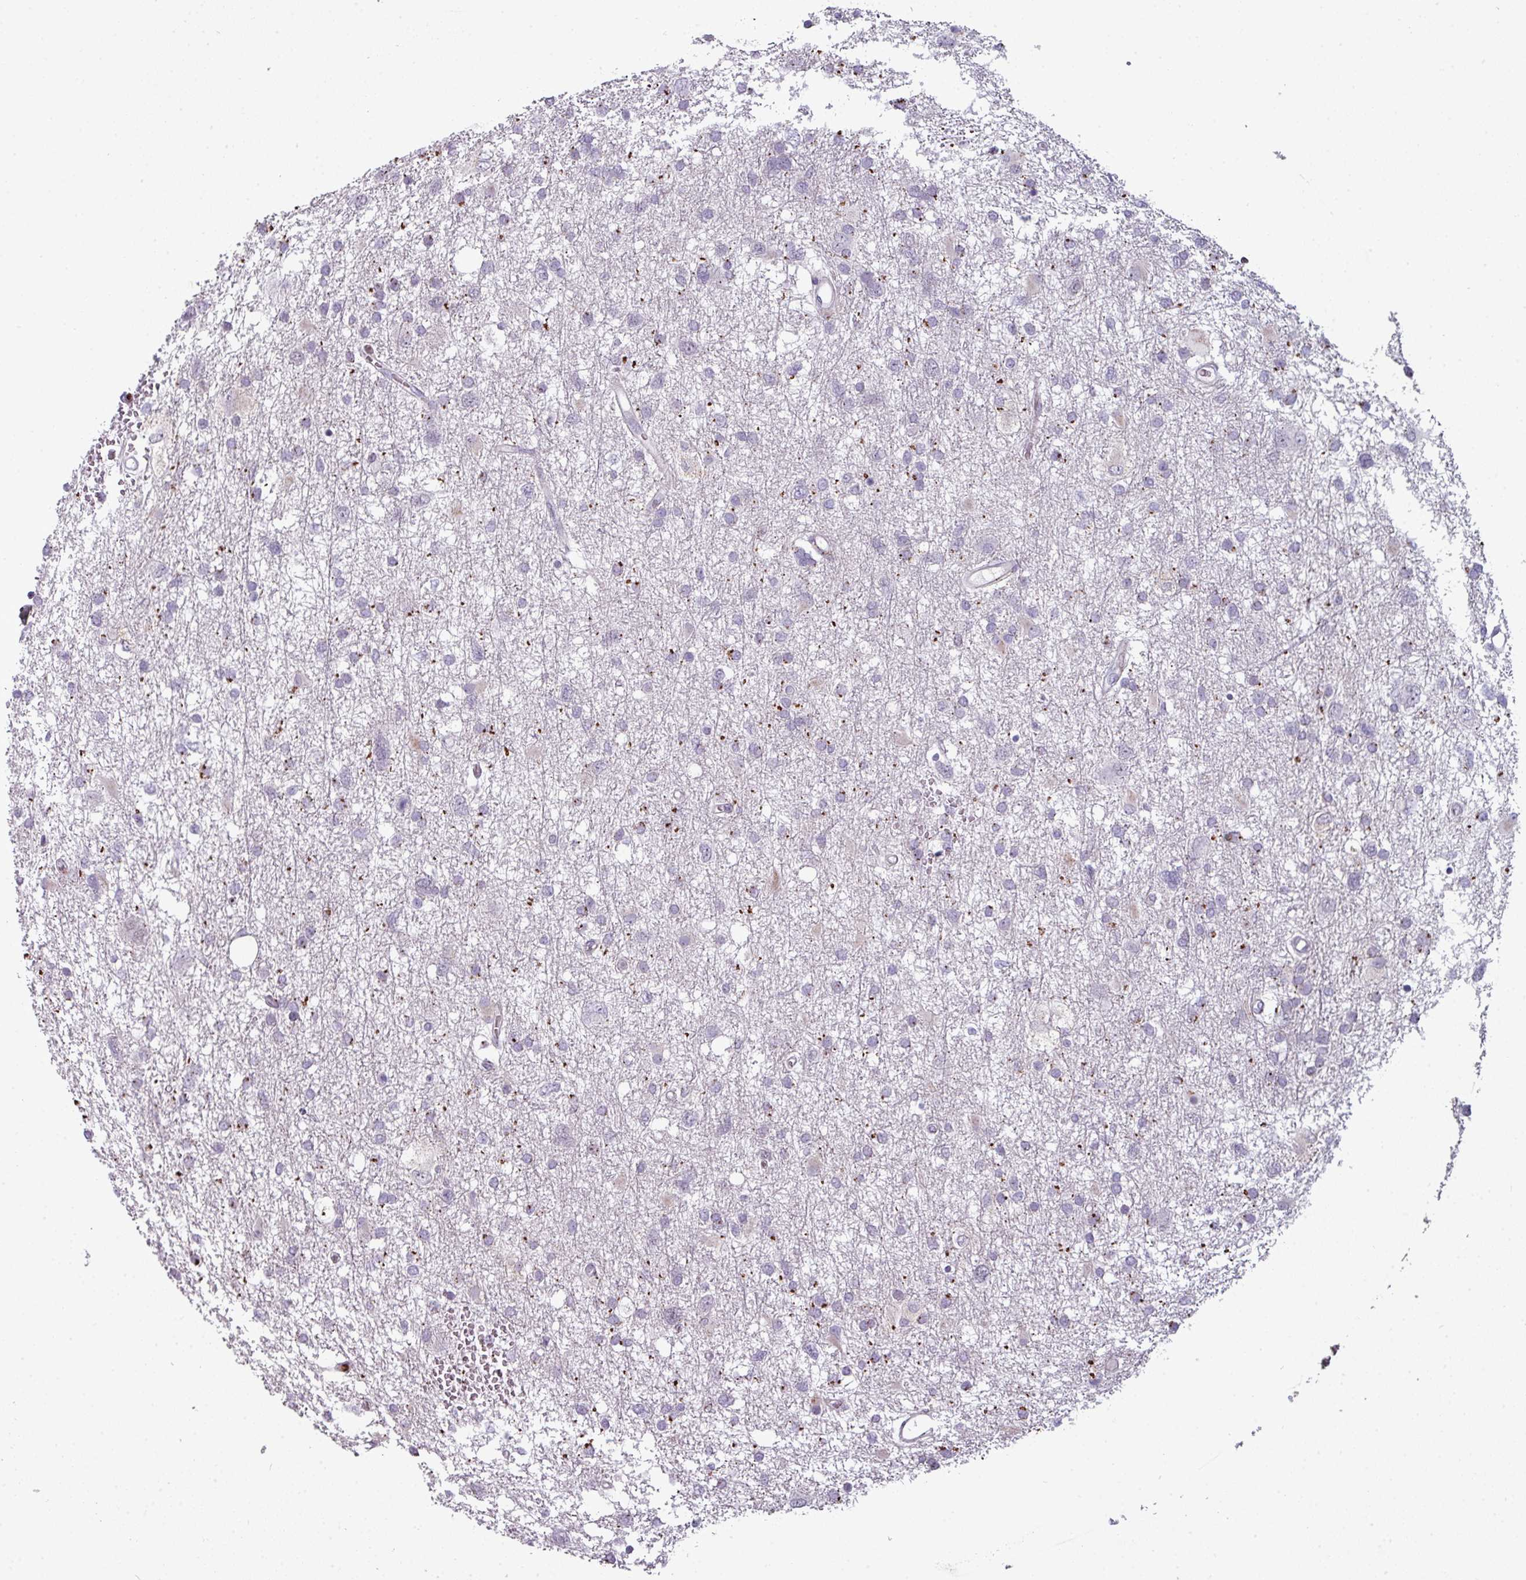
{"staining": {"intensity": "moderate", "quantity": "<25%", "location": "cytoplasmic/membranous"}, "tissue": "glioma", "cell_type": "Tumor cells", "image_type": "cancer", "snomed": [{"axis": "morphology", "description": "Glioma, malignant, High grade"}, {"axis": "topography", "description": "Brain"}], "caption": "Approximately <25% of tumor cells in malignant glioma (high-grade) demonstrate moderate cytoplasmic/membranous protein expression as visualized by brown immunohistochemical staining.", "gene": "TMEFF1", "patient": {"sex": "male", "age": 61}}